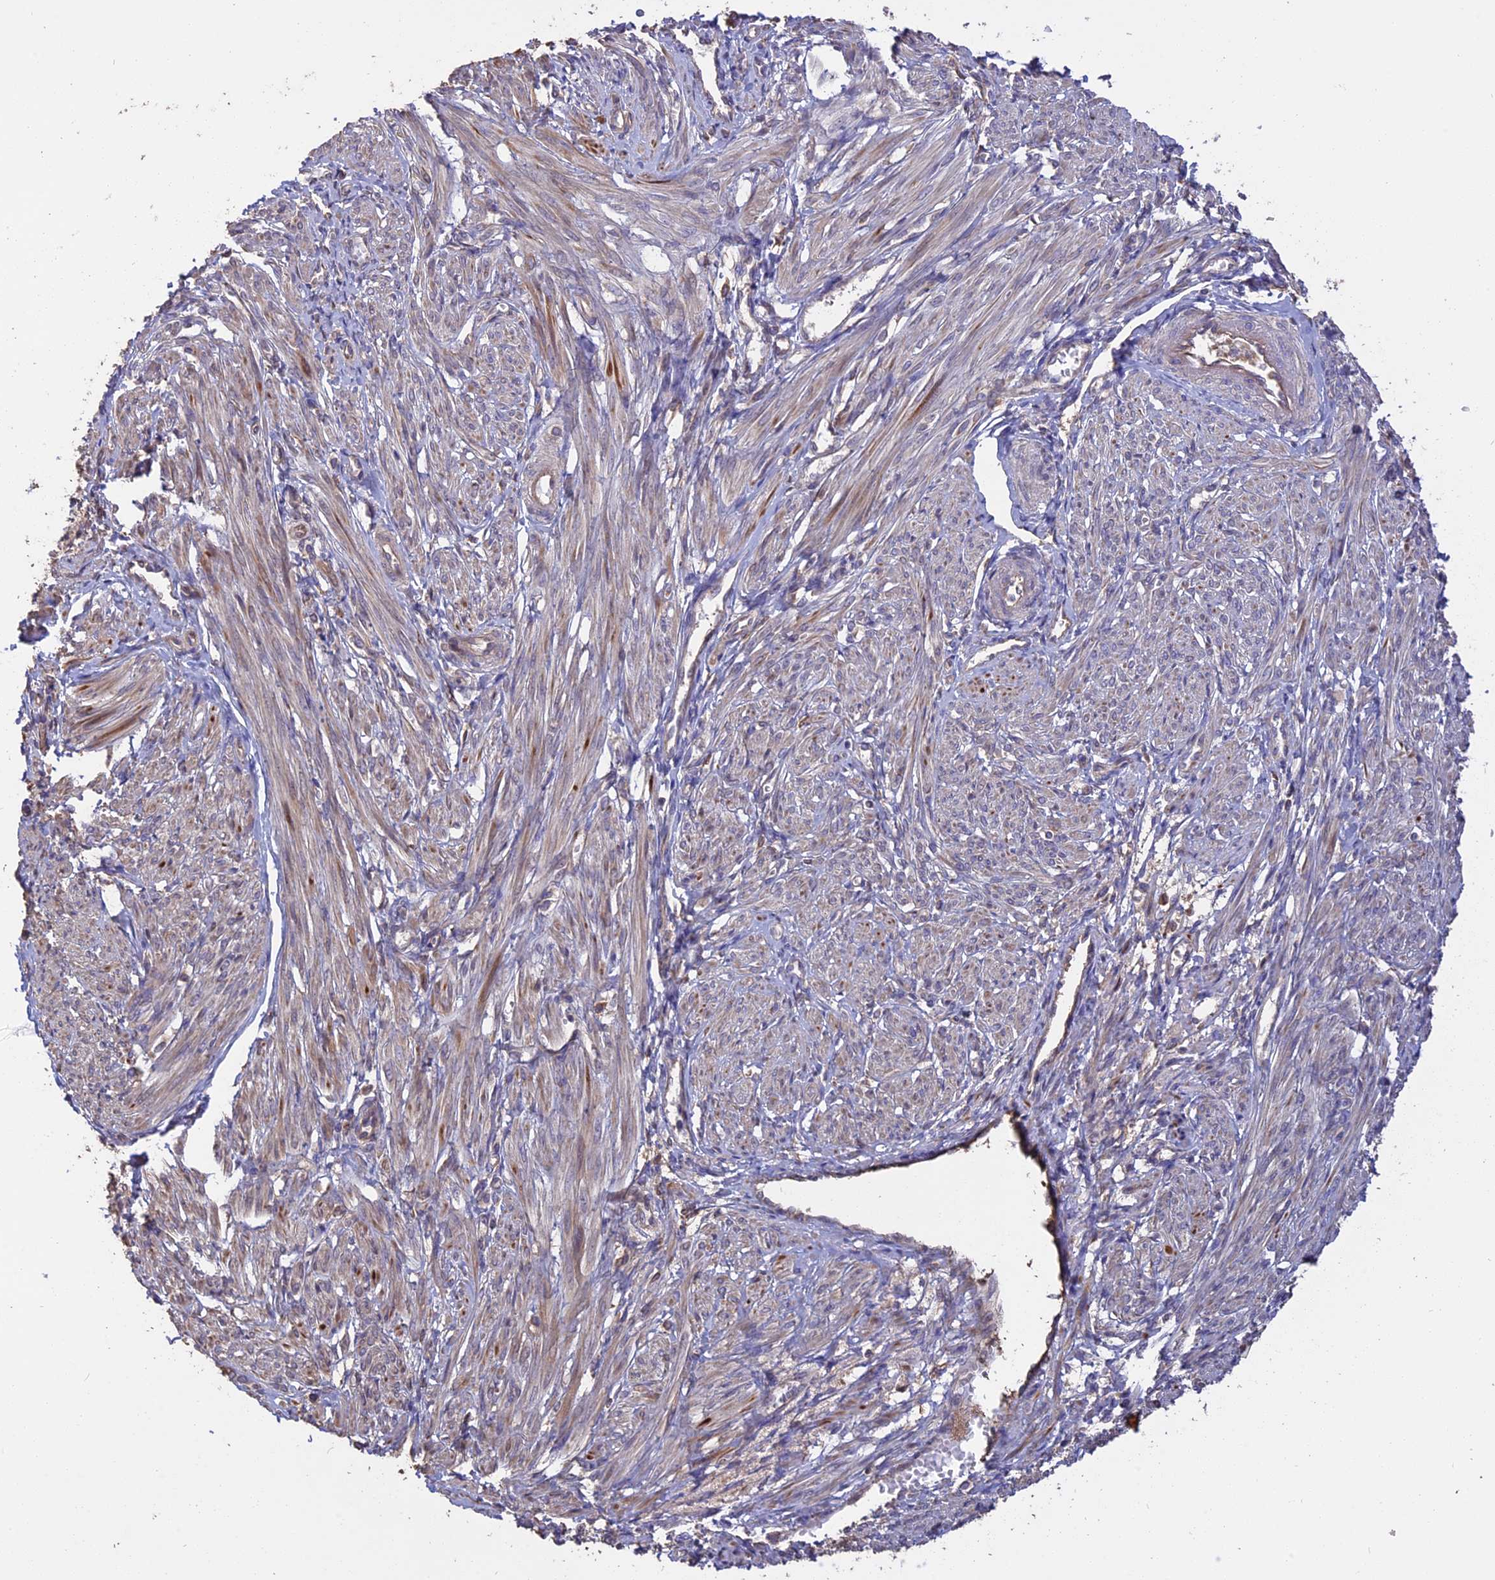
{"staining": {"intensity": "moderate", "quantity": "25%-75%", "location": "cytoplasmic/membranous"}, "tissue": "smooth muscle", "cell_type": "Smooth muscle cells", "image_type": "normal", "snomed": [{"axis": "morphology", "description": "Normal tissue, NOS"}, {"axis": "topography", "description": "Smooth muscle"}], "caption": "IHC image of normal smooth muscle stained for a protein (brown), which exhibits medium levels of moderate cytoplasmic/membranous expression in approximately 25%-75% of smooth muscle cells.", "gene": "RASAL1", "patient": {"sex": "female", "age": 39}}